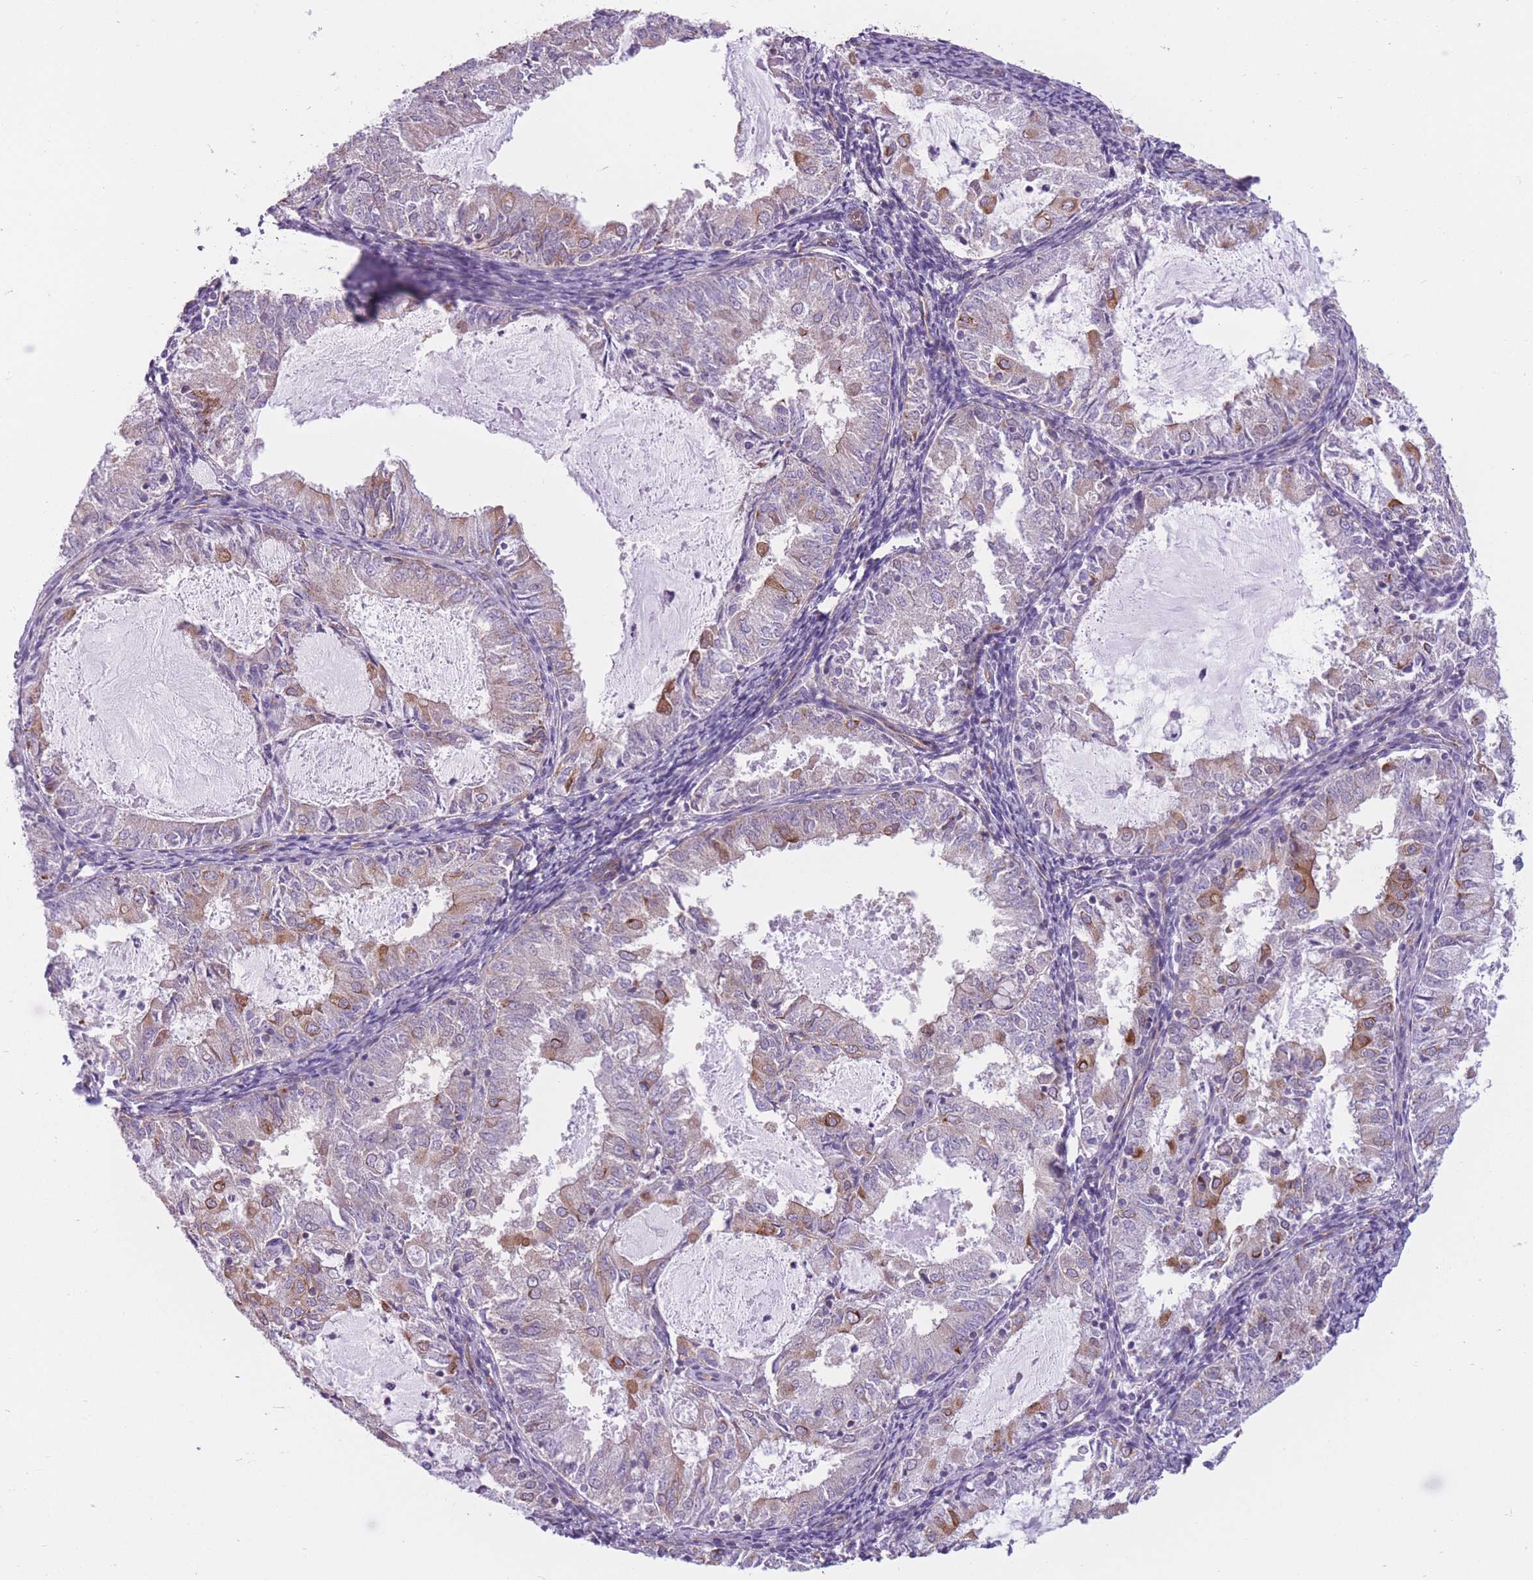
{"staining": {"intensity": "moderate", "quantity": "<25%", "location": "cytoplasmic/membranous"}, "tissue": "endometrial cancer", "cell_type": "Tumor cells", "image_type": "cancer", "snomed": [{"axis": "morphology", "description": "Adenocarcinoma, NOS"}, {"axis": "topography", "description": "Endometrium"}], "caption": "Immunohistochemistry photomicrograph of neoplastic tissue: human endometrial adenocarcinoma stained using IHC displays low levels of moderate protein expression localized specifically in the cytoplasmic/membranous of tumor cells, appearing as a cytoplasmic/membranous brown color.", "gene": "SERPINB3", "patient": {"sex": "female", "age": 57}}